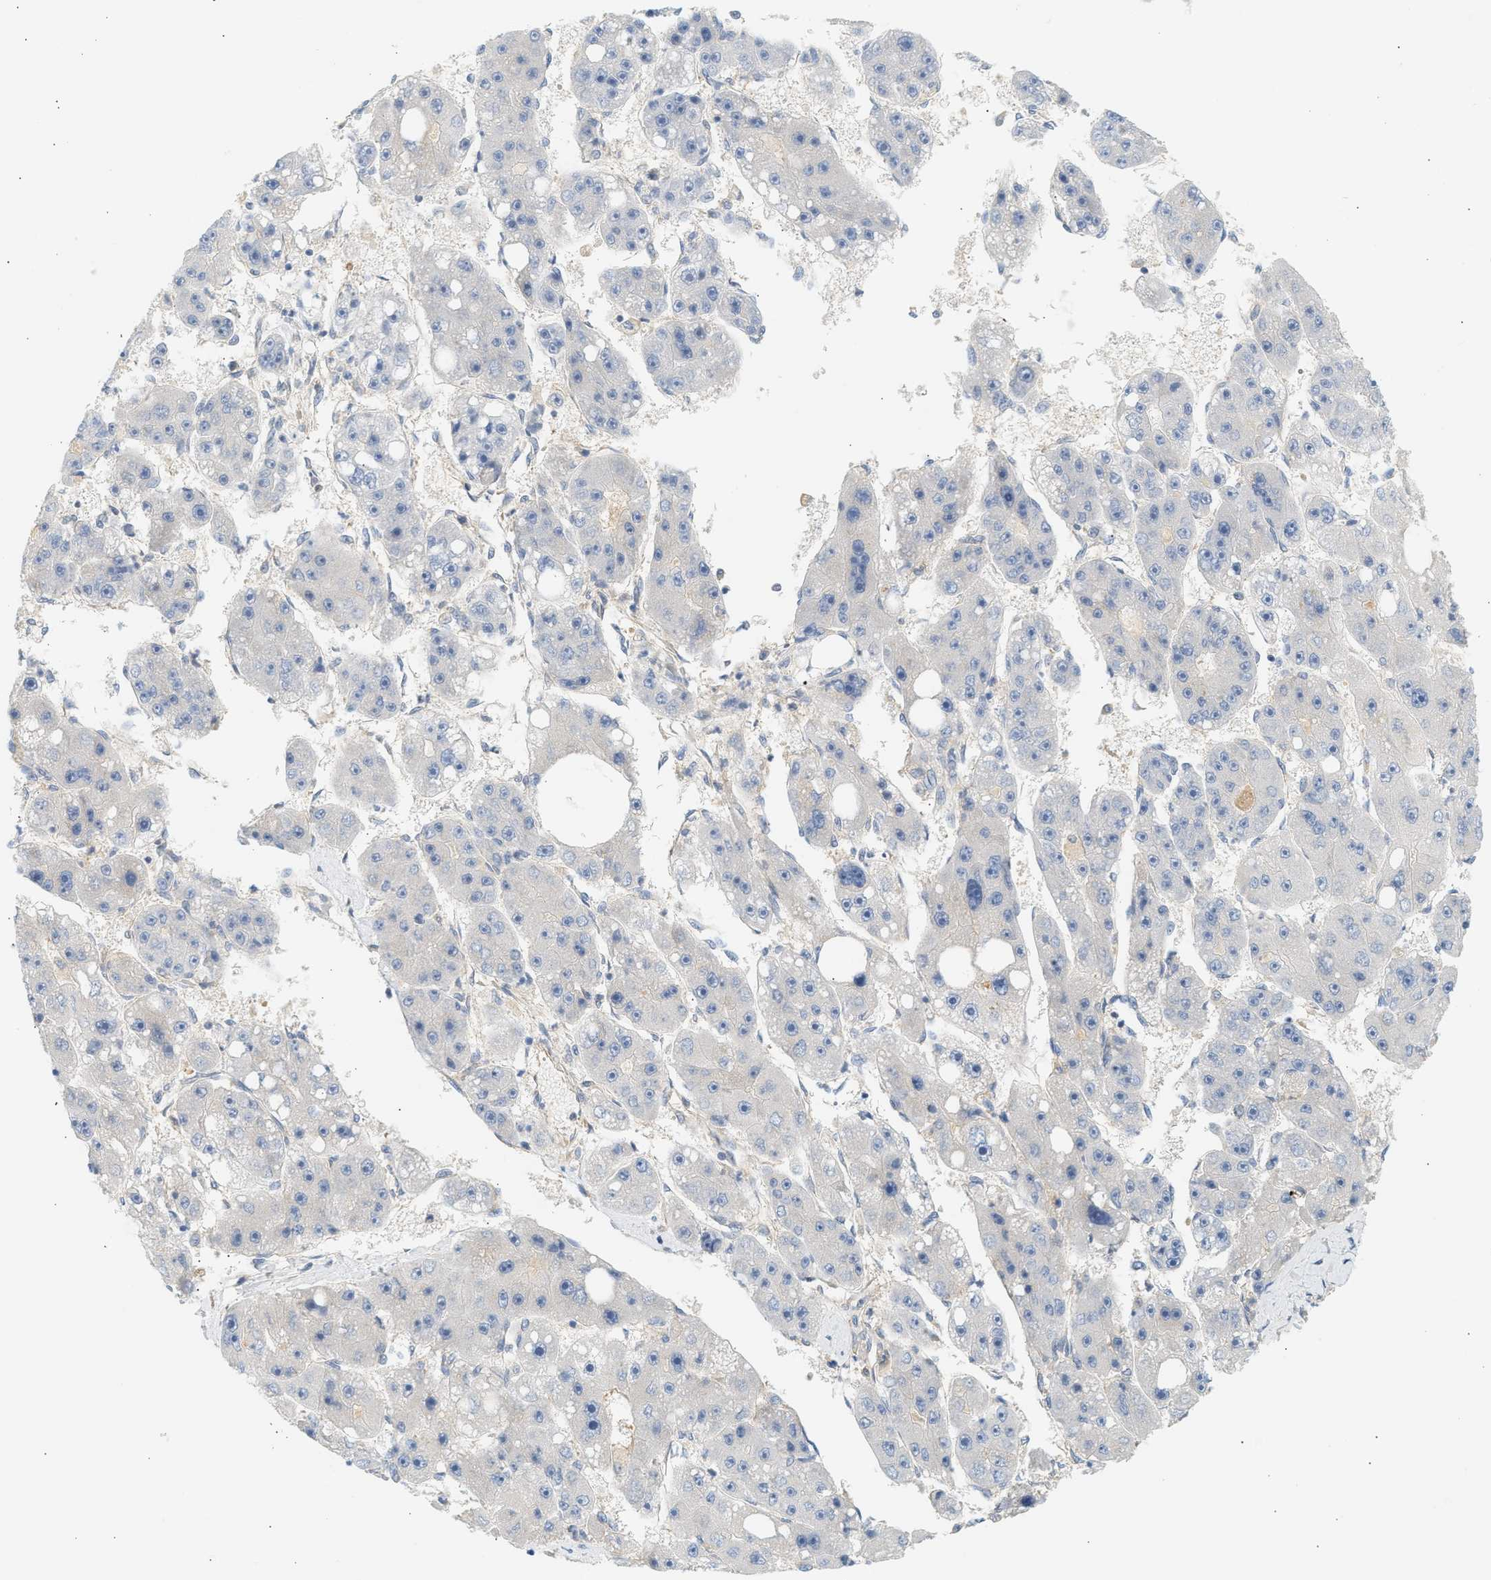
{"staining": {"intensity": "negative", "quantity": "none", "location": "none"}, "tissue": "liver cancer", "cell_type": "Tumor cells", "image_type": "cancer", "snomed": [{"axis": "morphology", "description": "Carcinoma, Hepatocellular, NOS"}, {"axis": "topography", "description": "Liver"}], "caption": "Immunohistochemistry (IHC) micrograph of neoplastic tissue: liver cancer stained with DAB (3,3'-diaminobenzidine) reveals no significant protein positivity in tumor cells.", "gene": "PAFAH1B1", "patient": {"sex": "female", "age": 61}}